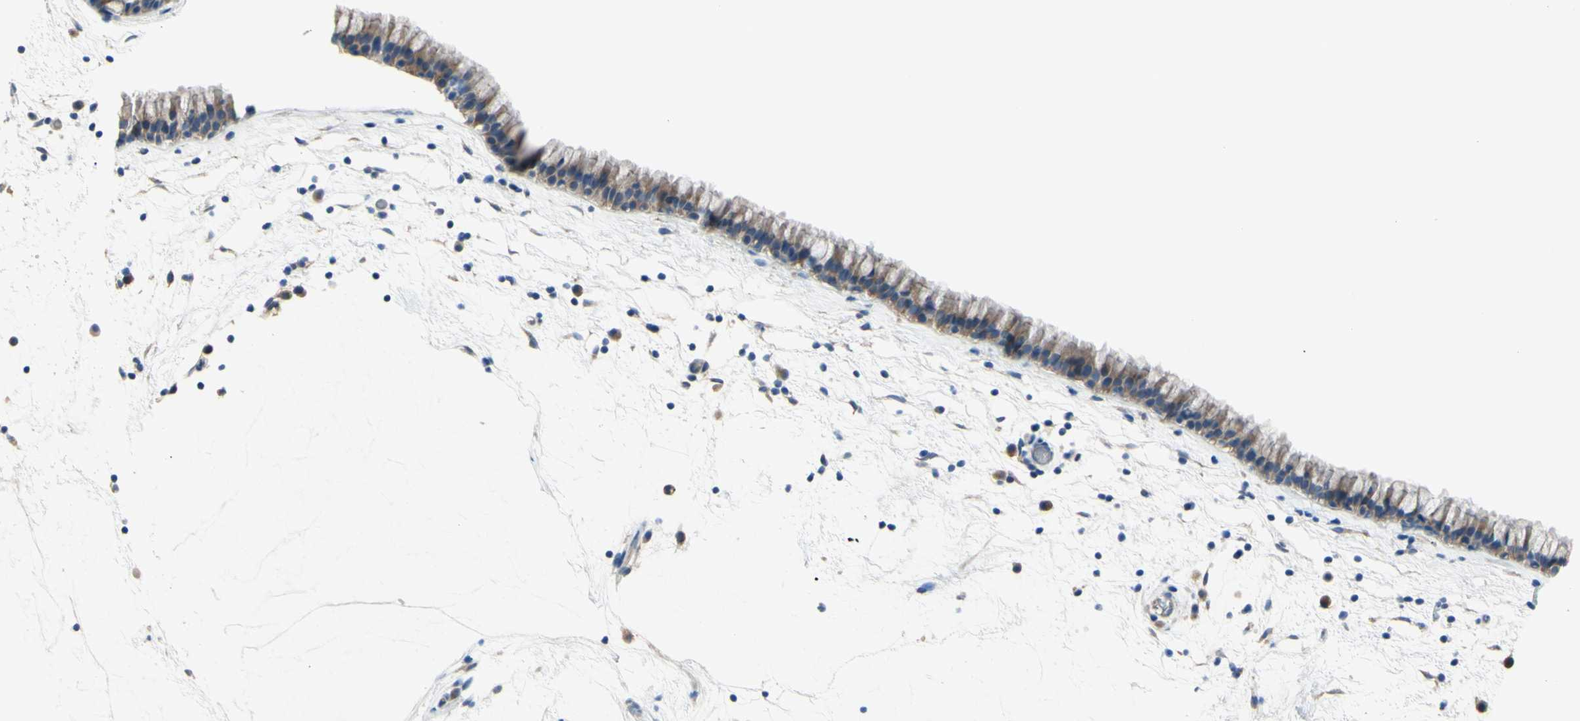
{"staining": {"intensity": "moderate", "quantity": ">75%", "location": "cytoplasmic/membranous"}, "tissue": "nasopharynx", "cell_type": "Respiratory epithelial cells", "image_type": "normal", "snomed": [{"axis": "morphology", "description": "Normal tissue, NOS"}, {"axis": "morphology", "description": "Inflammation, NOS"}, {"axis": "topography", "description": "Nasopharynx"}], "caption": "High-power microscopy captured an IHC image of benign nasopharynx, revealing moderate cytoplasmic/membranous positivity in about >75% of respiratory epithelial cells.", "gene": "TMEM59L", "patient": {"sex": "male", "age": 48}}